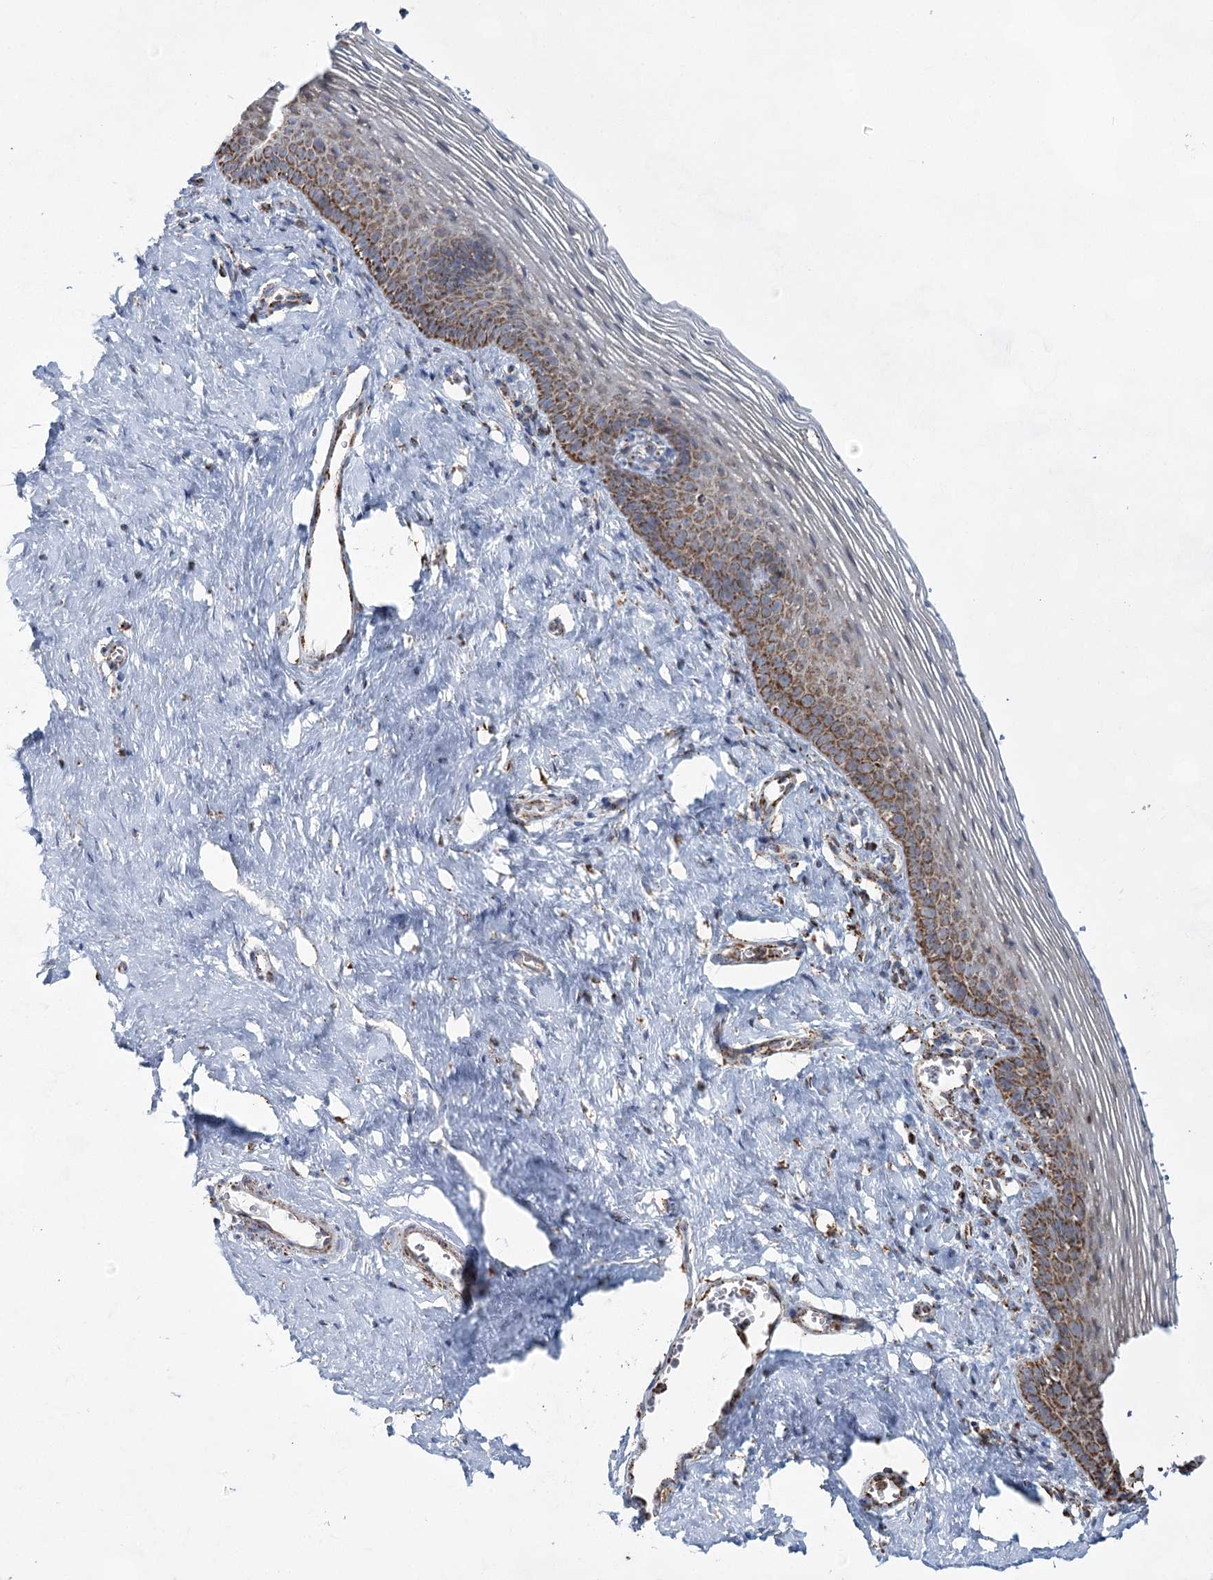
{"staining": {"intensity": "moderate", "quantity": ">75%", "location": "cytoplasmic/membranous"}, "tissue": "vagina", "cell_type": "Squamous epithelial cells", "image_type": "normal", "snomed": [{"axis": "morphology", "description": "Normal tissue, NOS"}, {"axis": "topography", "description": "Vagina"}], "caption": "IHC image of benign vagina stained for a protein (brown), which reveals medium levels of moderate cytoplasmic/membranous staining in approximately >75% of squamous epithelial cells.", "gene": "CWF19L1", "patient": {"sex": "female", "age": 32}}